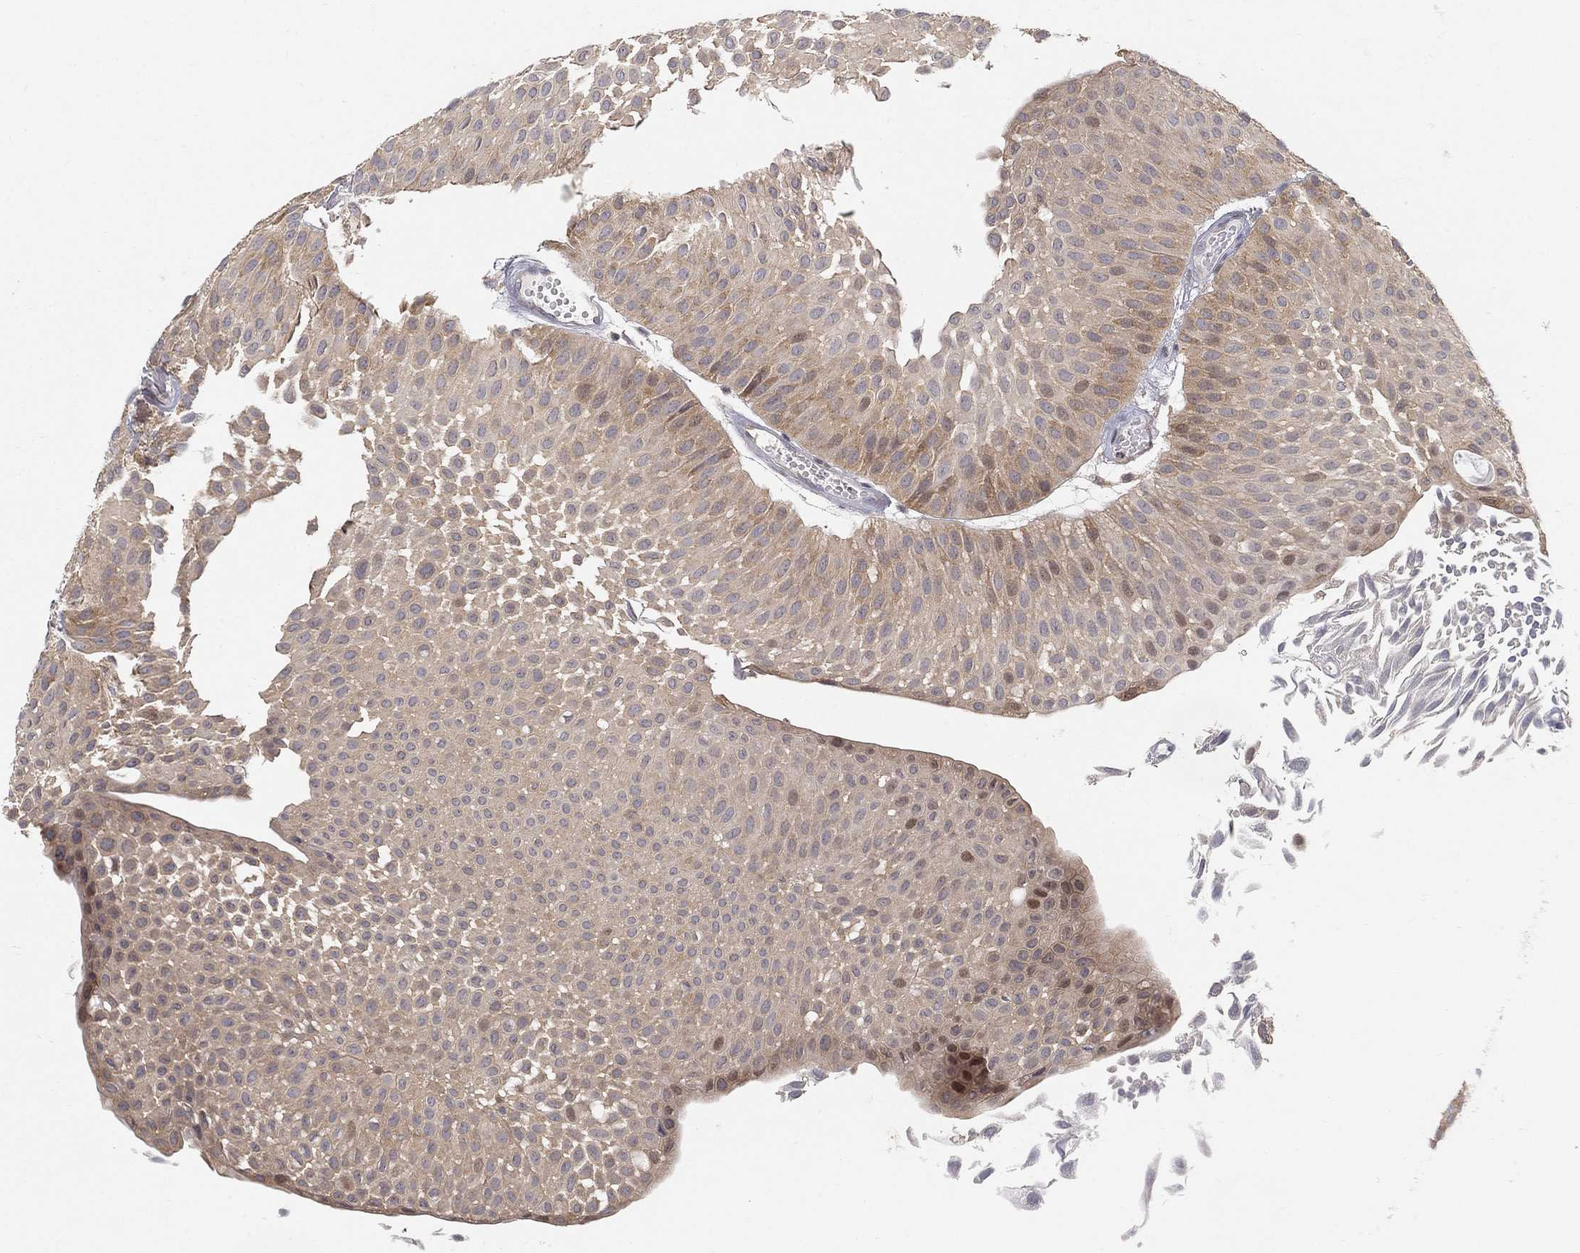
{"staining": {"intensity": "weak", "quantity": "25%-75%", "location": "cytoplasmic/membranous"}, "tissue": "urothelial cancer", "cell_type": "Tumor cells", "image_type": "cancer", "snomed": [{"axis": "morphology", "description": "Urothelial carcinoma, Low grade"}, {"axis": "topography", "description": "Urinary bladder"}], "caption": "Tumor cells demonstrate weak cytoplasmic/membranous positivity in approximately 25%-75% of cells in urothelial carcinoma (low-grade).", "gene": "TMTC4", "patient": {"sex": "male", "age": 64}}